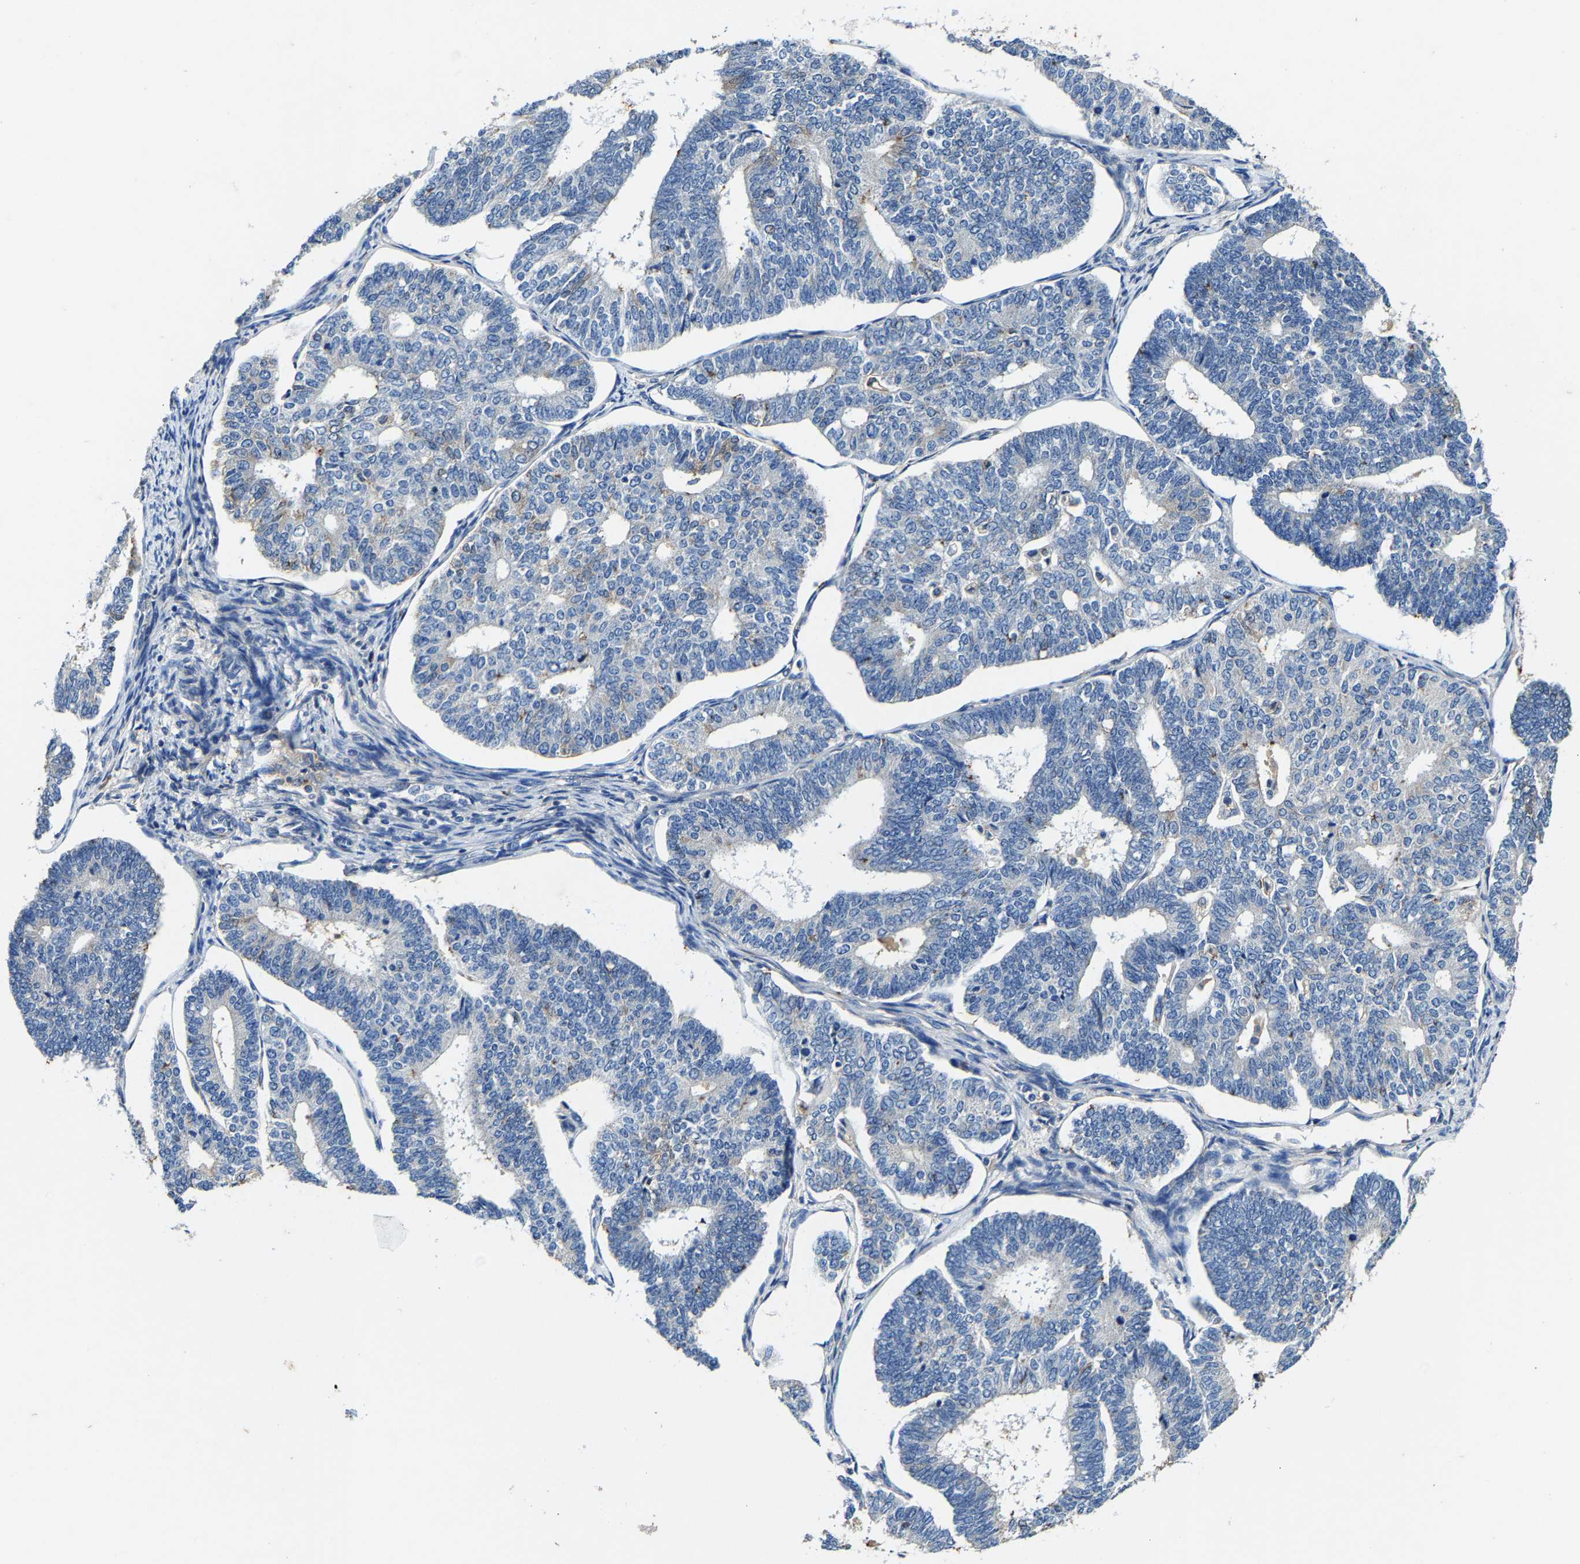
{"staining": {"intensity": "negative", "quantity": "none", "location": "none"}, "tissue": "endometrial cancer", "cell_type": "Tumor cells", "image_type": "cancer", "snomed": [{"axis": "morphology", "description": "Adenocarcinoma, NOS"}, {"axis": "topography", "description": "Endometrium"}], "caption": "High magnification brightfield microscopy of endometrial cancer (adenocarcinoma) stained with DAB (3,3'-diaminobenzidine) (brown) and counterstained with hematoxylin (blue): tumor cells show no significant expression.", "gene": "SLC25A25", "patient": {"sex": "female", "age": 70}}